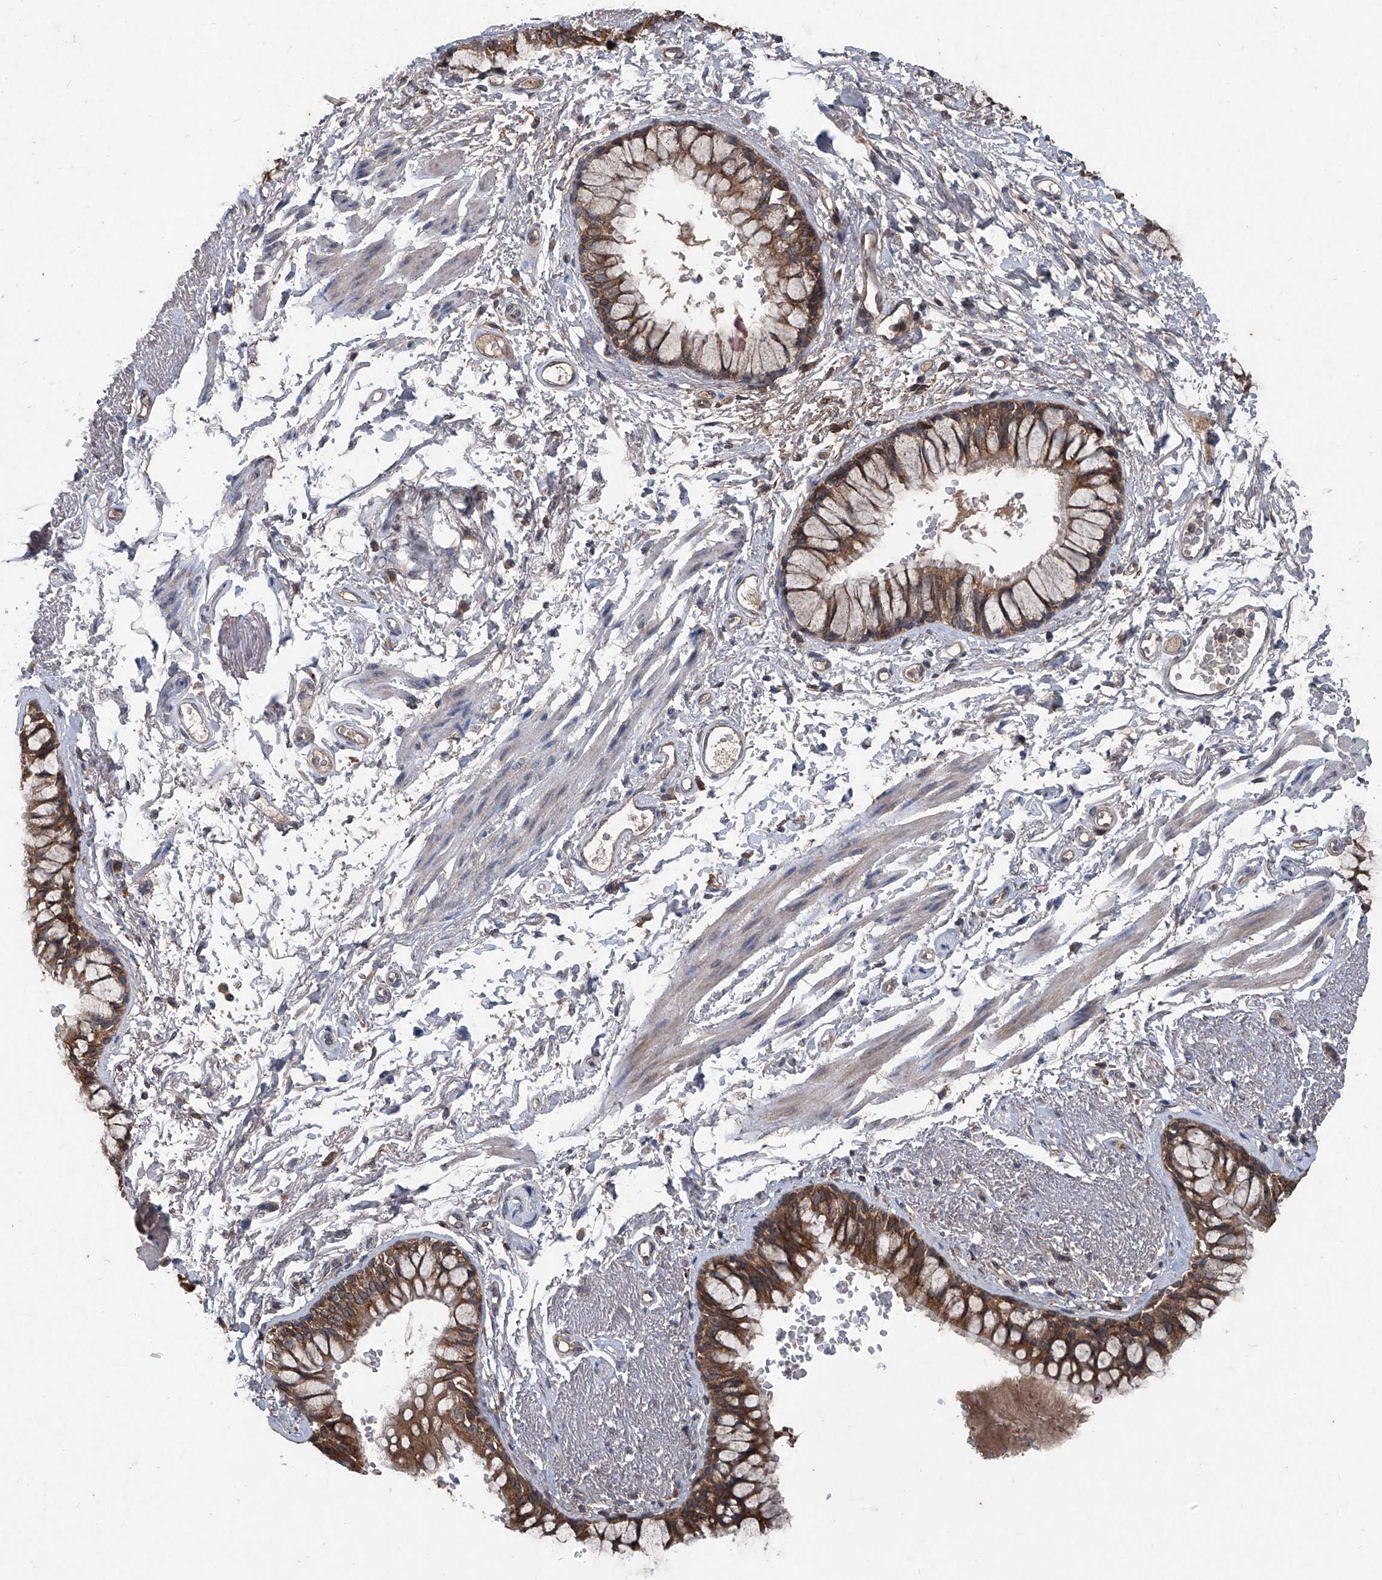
{"staining": {"intensity": "moderate", "quantity": ">75%", "location": "cytoplasmic/membranous"}, "tissue": "bronchus", "cell_type": "Respiratory epithelial cells", "image_type": "normal", "snomed": [{"axis": "morphology", "description": "Normal tissue, NOS"}, {"axis": "topography", "description": "Cartilage tissue"}, {"axis": "topography", "description": "Bronchus"}], "caption": "Immunohistochemistry (IHC) of unremarkable bronchus shows medium levels of moderate cytoplasmic/membranous expression in about >75% of respiratory epithelial cells. (Stains: DAB (3,3'-diaminobenzidine) in brown, nuclei in blue, Microscopy: brightfield microscopy at high magnification).", "gene": "SUMF2", "patient": {"sex": "female", "age": 73}}